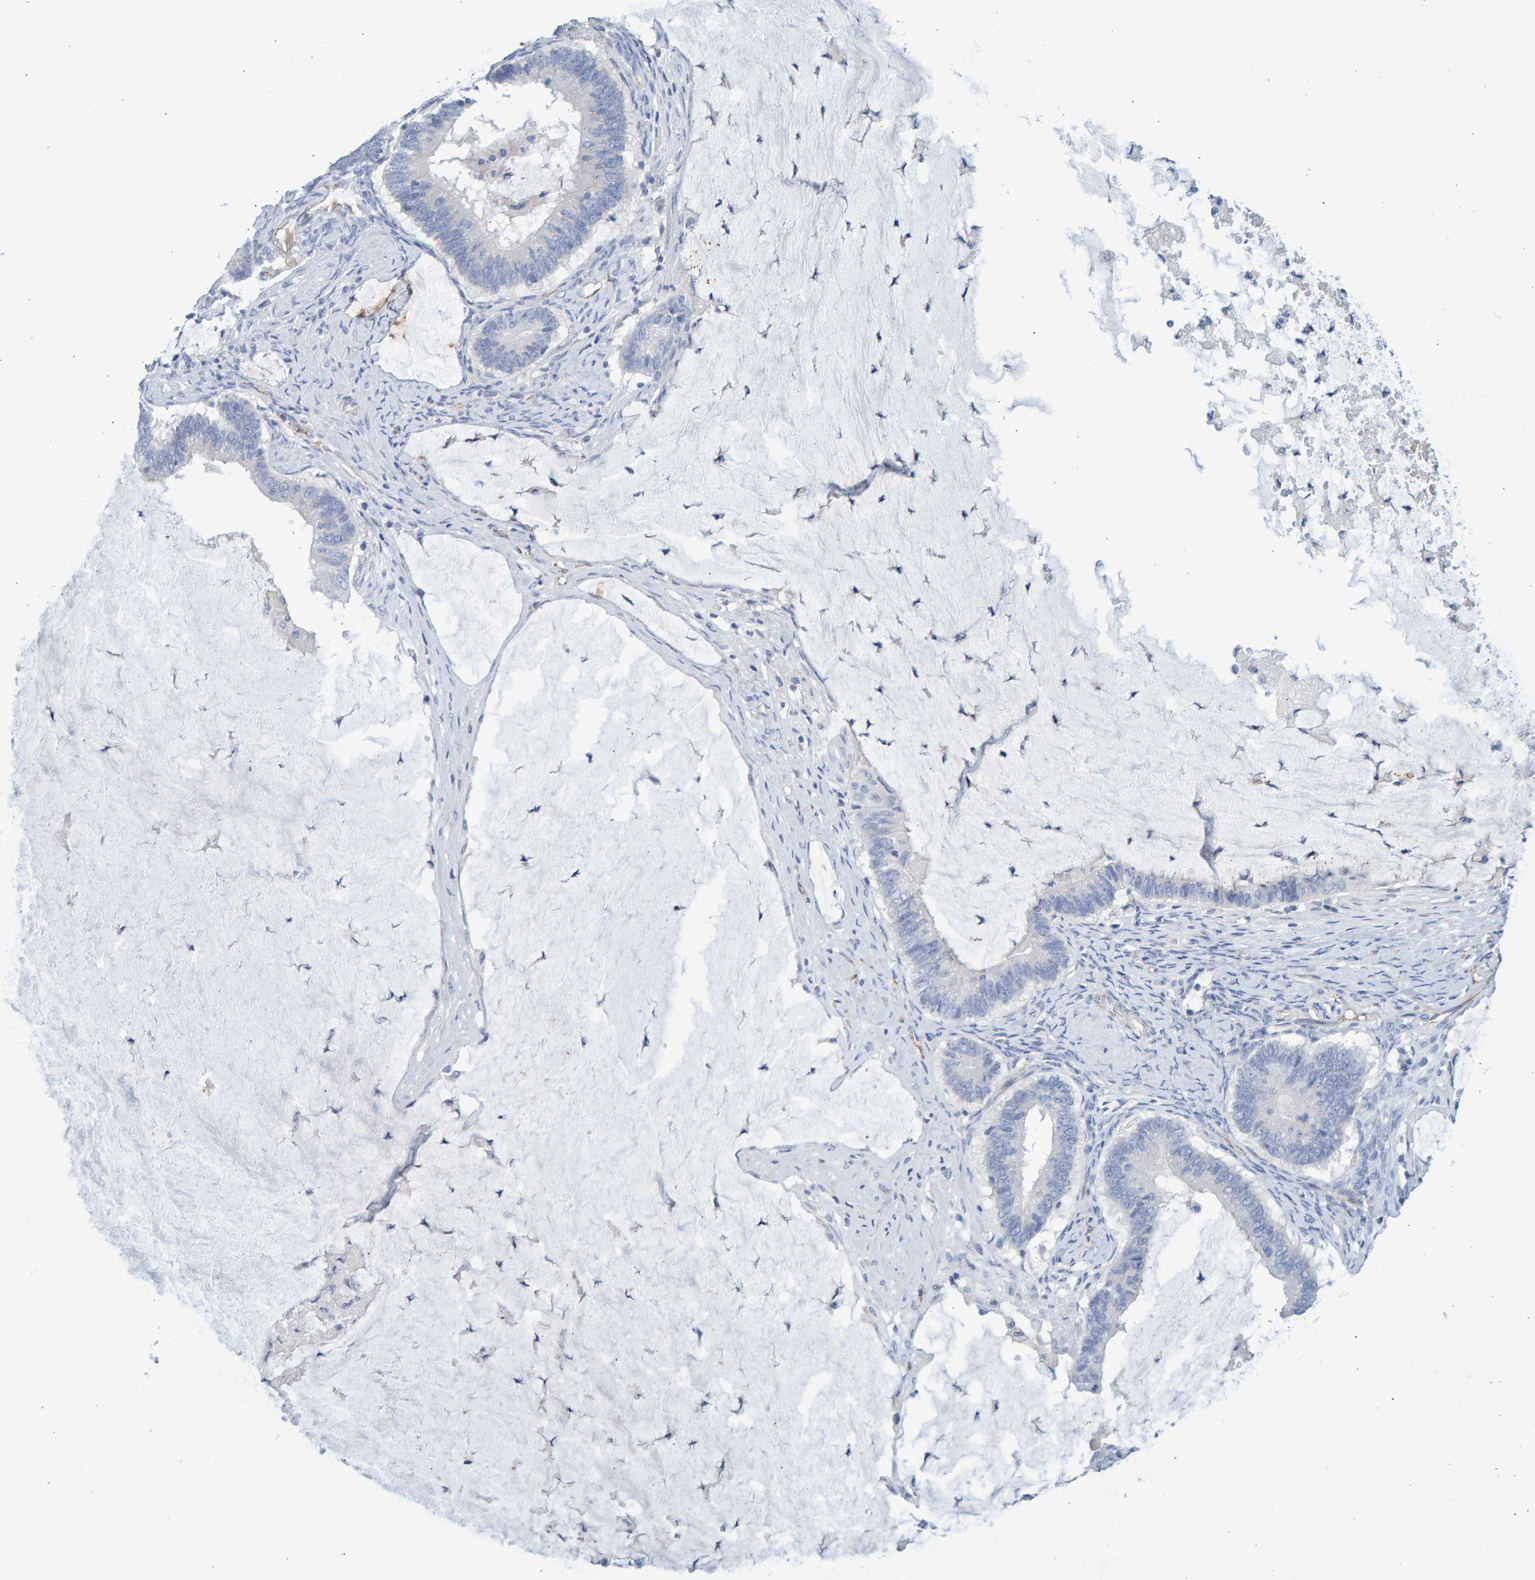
{"staining": {"intensity": "negative", "quantity": "none", "location": "none"}, "tissue": "ovarian cancer", "cell_type": "Tumor cells", "image_type": "cancer", "snomed": [{"axis": "morphology", "description": "Cystadenocarcinoma, mucinous, NOS"}, {"axis": "topography", "description": "Ovary"}], "caption": "This is an immunohistochemistry (IHC) micrograph of human ovarian cancer. There is no positivity in tumor cells.", "gene": "SLC34A3", "patient": {"sex": "female", "age": 61}}